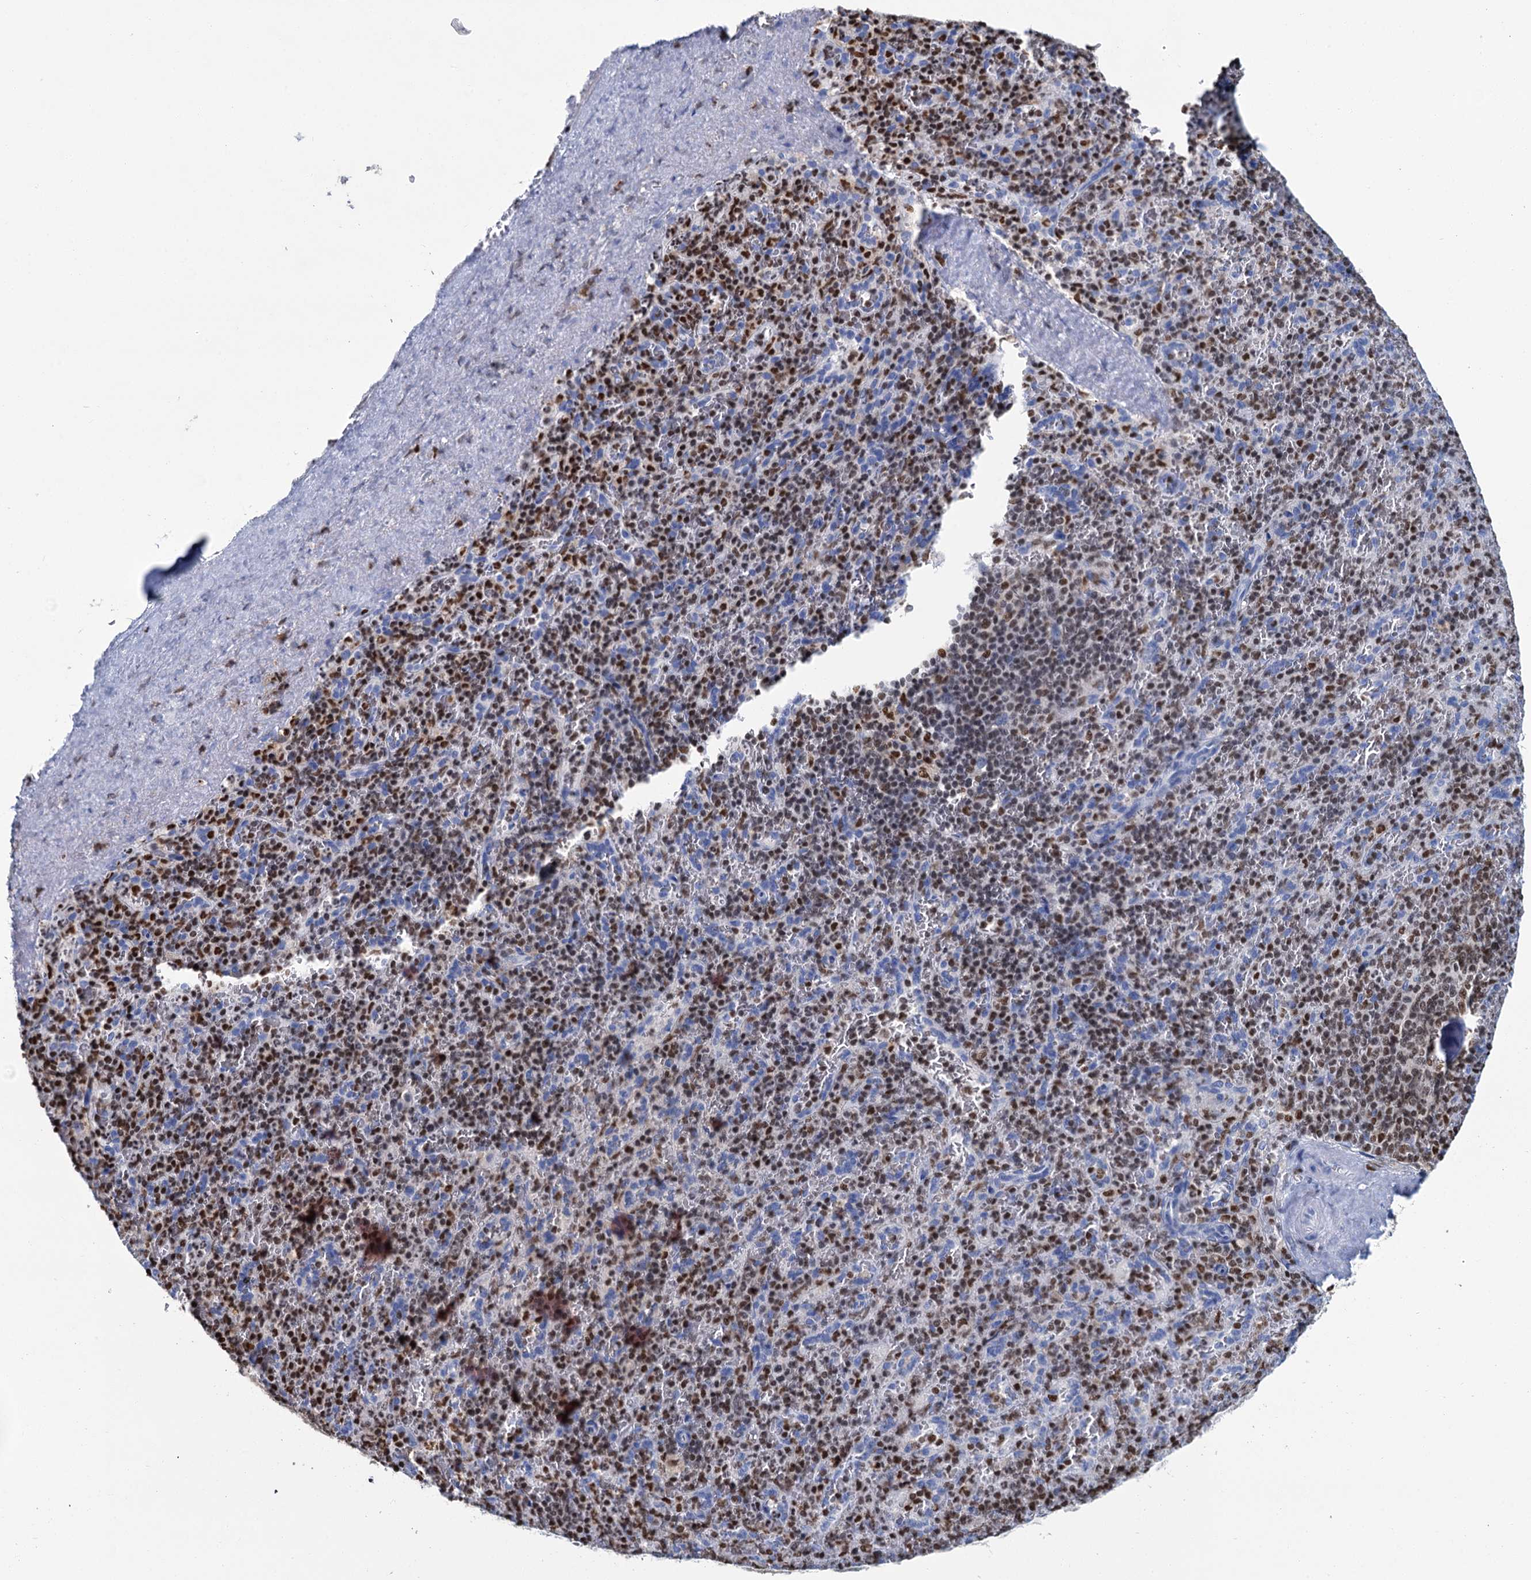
{"staining": {"intensity": "strong", "quantity": "25%-75%", "location": "nuclear"}, "tissue": "spleen", "cell_type": "Cells in red pulp", "image_type": "normal", "snomed": [{"axis": "morphology", "description": "Normal tissue, NOS"}, {"axis": "topography", "description": "Spleen"}], "caption": "This image reveals immunohistochemistry (IHC) staining of benign human spleen, with high strong nuclear expression in about 25%-75% of cells in red pulp.", "gene": "CELF2", "patient": {"sex": "male", "age": 82}}